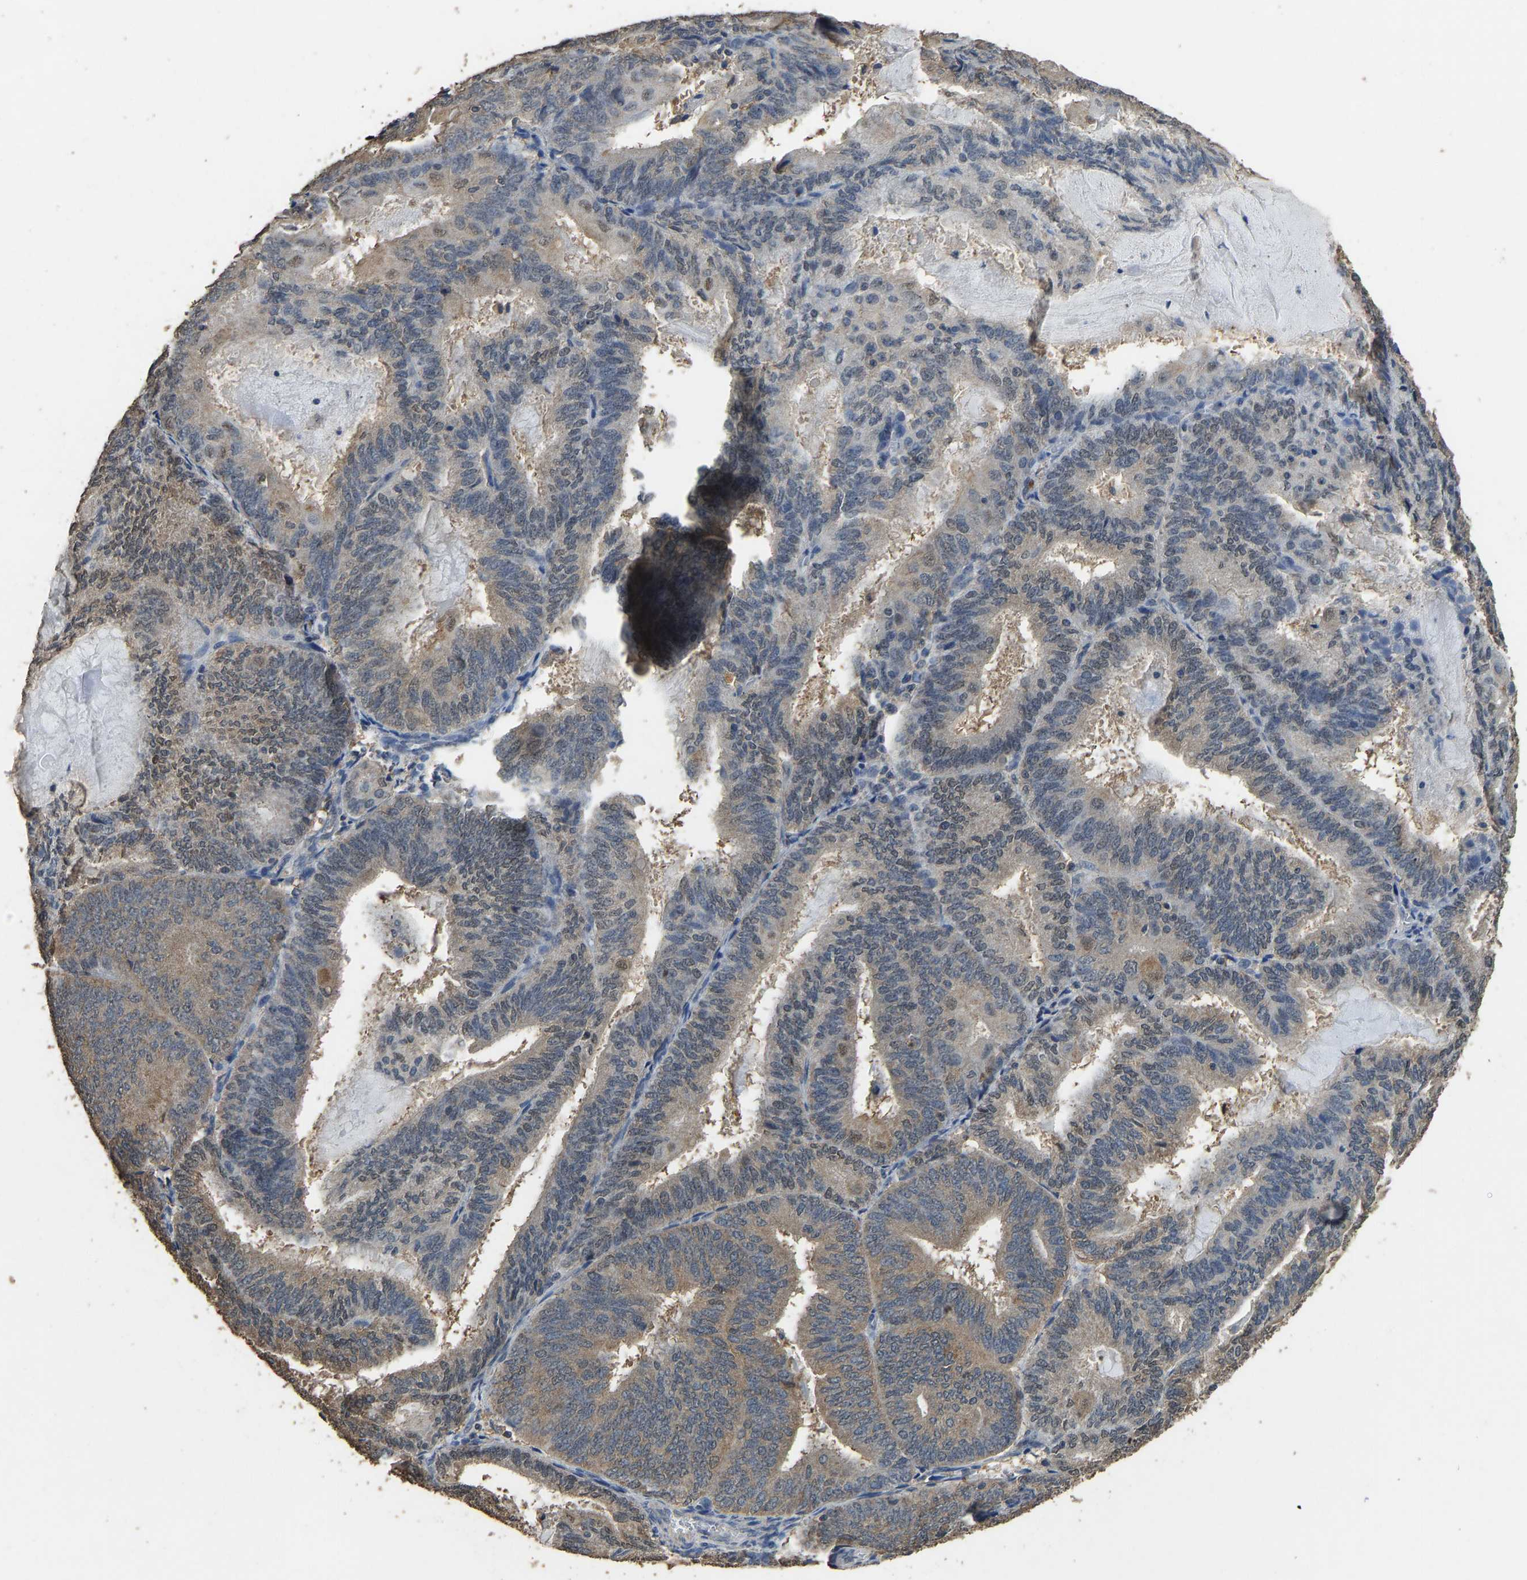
{"staining": {"intensity": "moderate", "quantity": "<25%", "location": "cytoplasmic/membranous"}, "tissue": "endometrial cancer", "cell_type": "Tumor cells", "image_type": "cancer", "snomed": [{"axis": "morphology", "description": "Adenocarcinoma, NOS"}, {"axis": "topography", "description": "Endometrium"}], "caption": "About <25% of tumor cells in human endometrial adenocarcinoma show moderate cytoplasmic/membranous protein staining as visualized by brown immunohistochemical staining.", "gene": "CIDEC", "patient": {"sex": "female", "age": 81}}